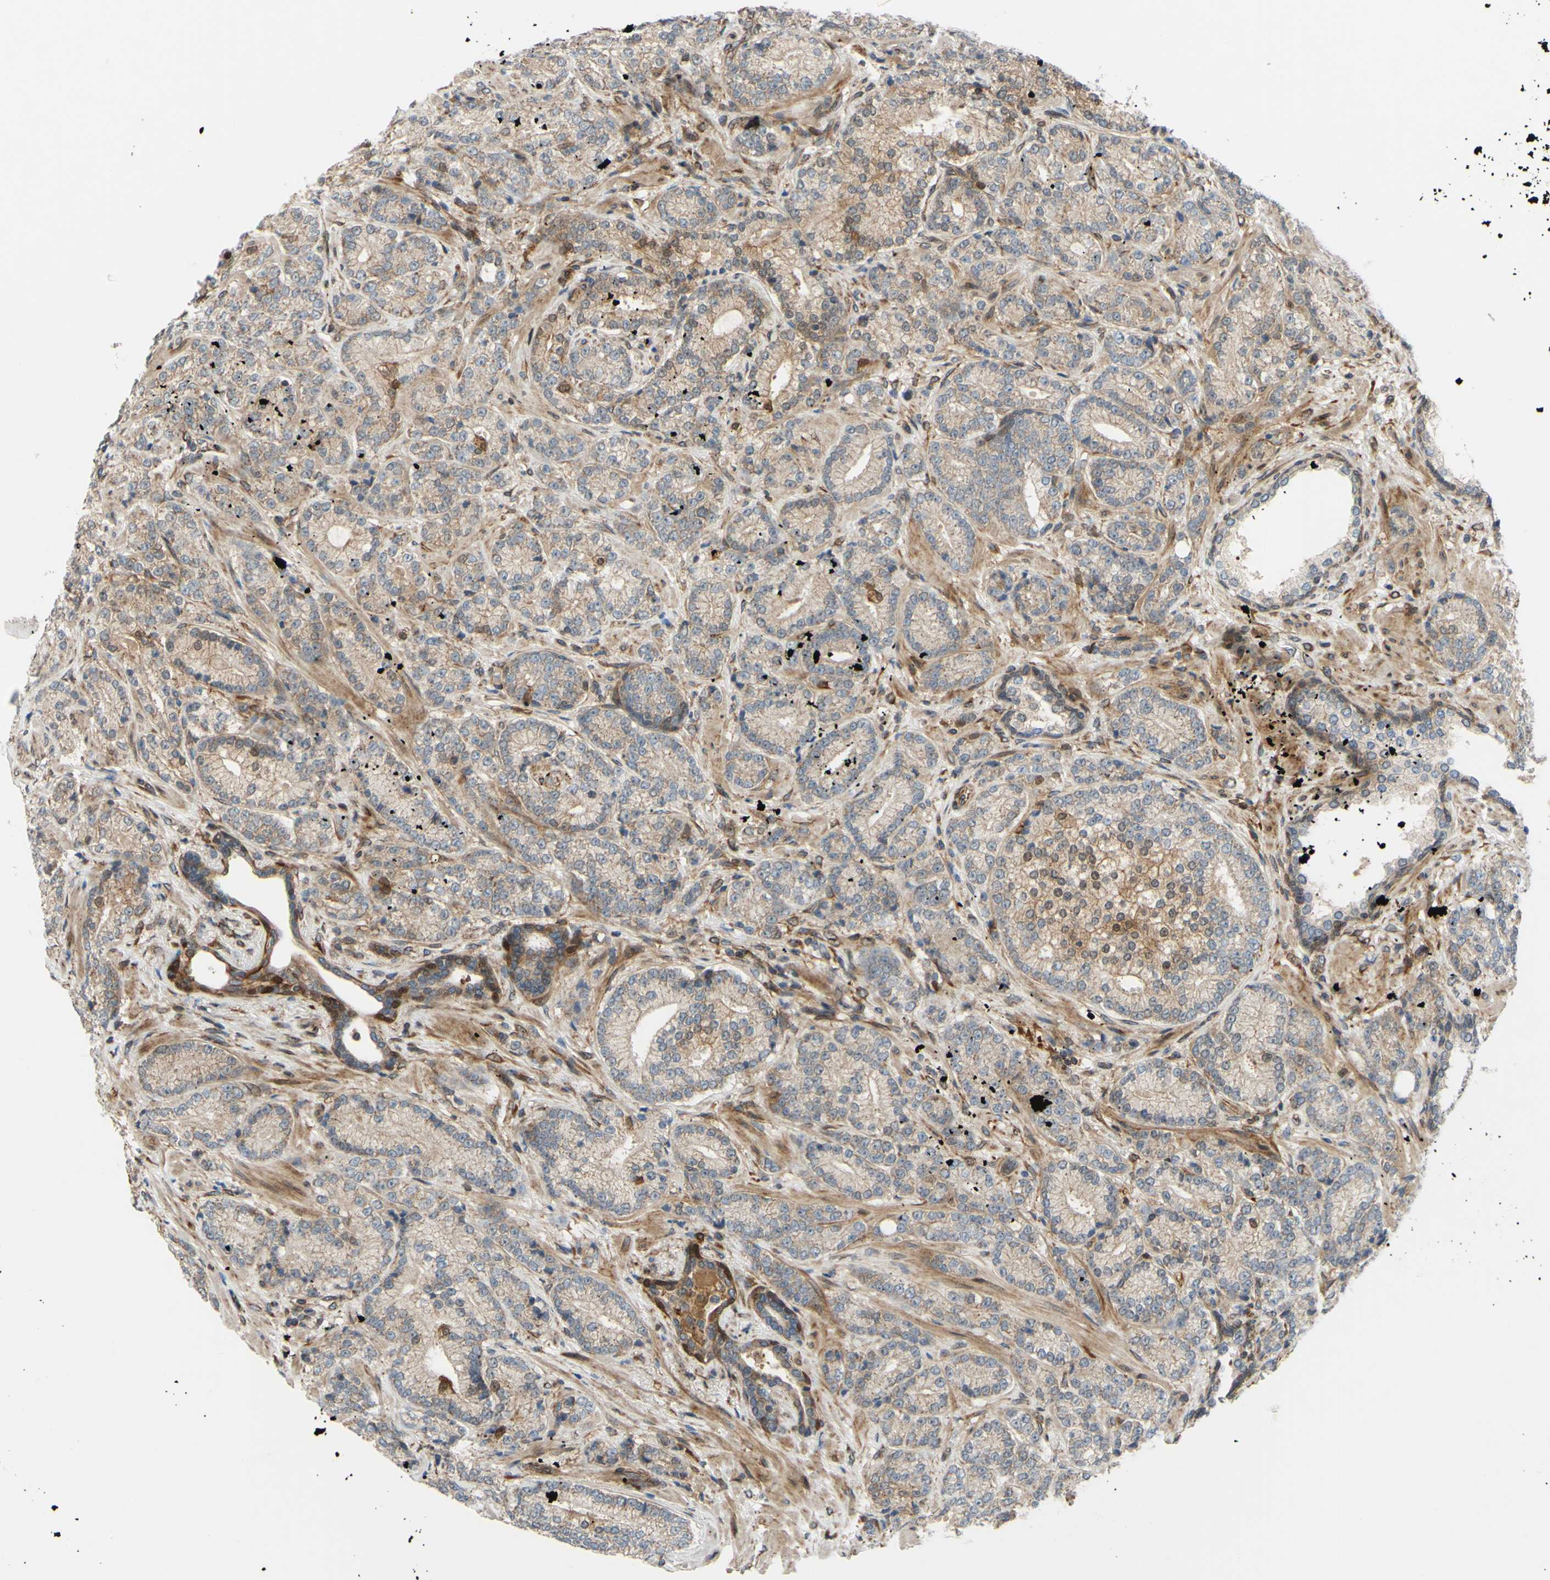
{"staining": {"intensity": "weak", "quantity": ">75%", "location": "cytoplasmic/membranous"}, "tissue": "prostate cancer", "cell_type": "Tumor cells", "image_type": "cancer", "snomed": [{"axis": "morphology", "description": "Adenocarcinoma, High grade"}, {"axis": "topography", "description": "Prostate"}], "caption": "This histopathology image demonstrates prostate adenocarcinoma (high-grade) stained with IHC to label a protein in brown. The cytoplasmic/membranous of tumor cells show weak positivity for the protein. Nuclei are counter-stained blue.", "gene": "PRAF2", "patient": {"sex": "male", "age": 61}}